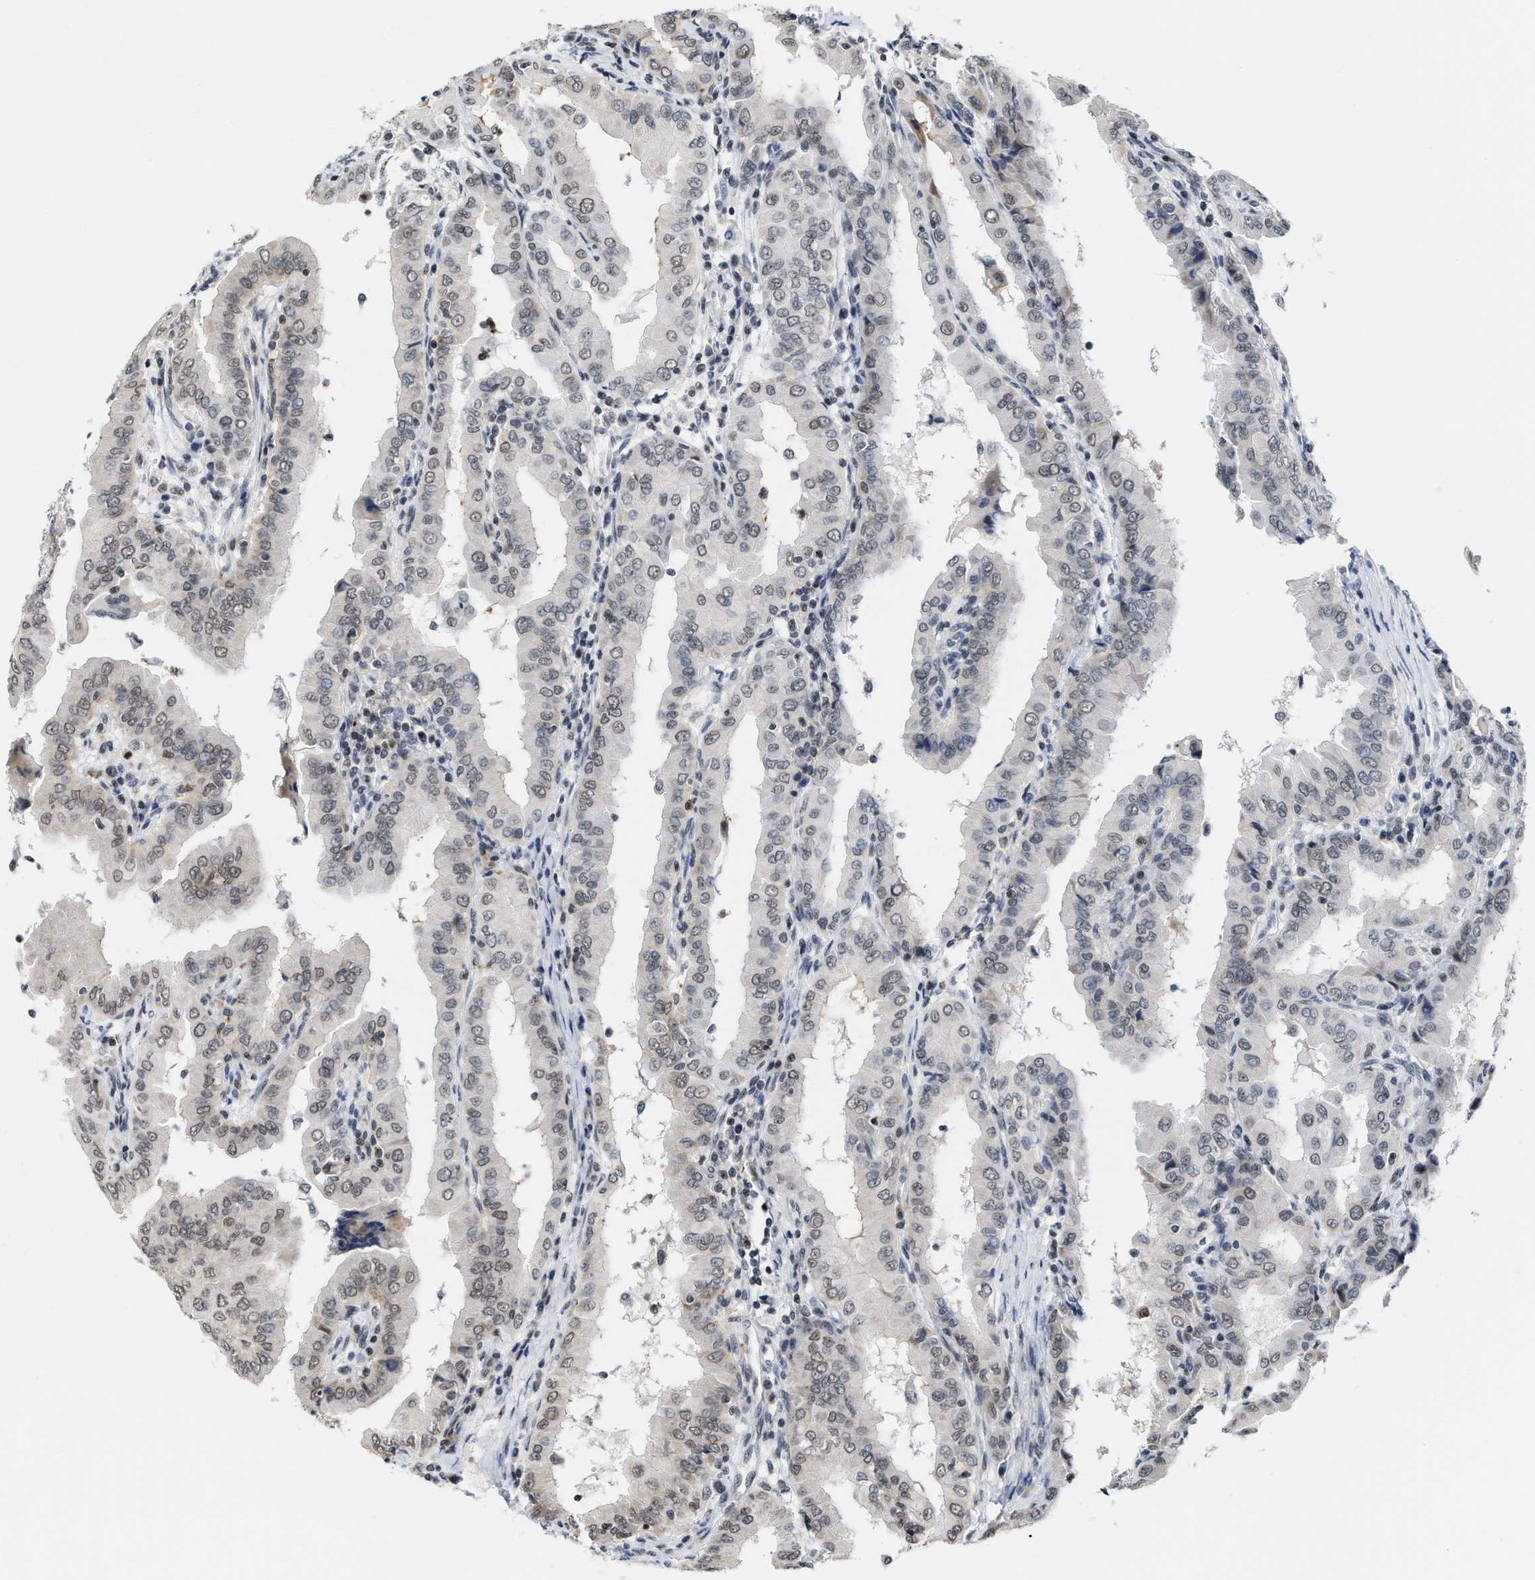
{"staining": {"intensity": "weak", "quantity": ">75%", "location": "nuclear"}, "tissue": "thyroid cancer", "cell_type": "Tumor cells", "image_type": "cancer", "snomed": [{"axis": "morphology", "description": "Papillary adenocarcinoma, NOS"}, {"axis": "topography", "description": "Thyroid gland"}], "caption": "Thyroid cancer (papillary adenocarcinoma) tissue exhibits weak nuclear staining in about >75% of tumor cells", "gene": "ANKRD6", "patient": {"sex": "male", "age": 33}}